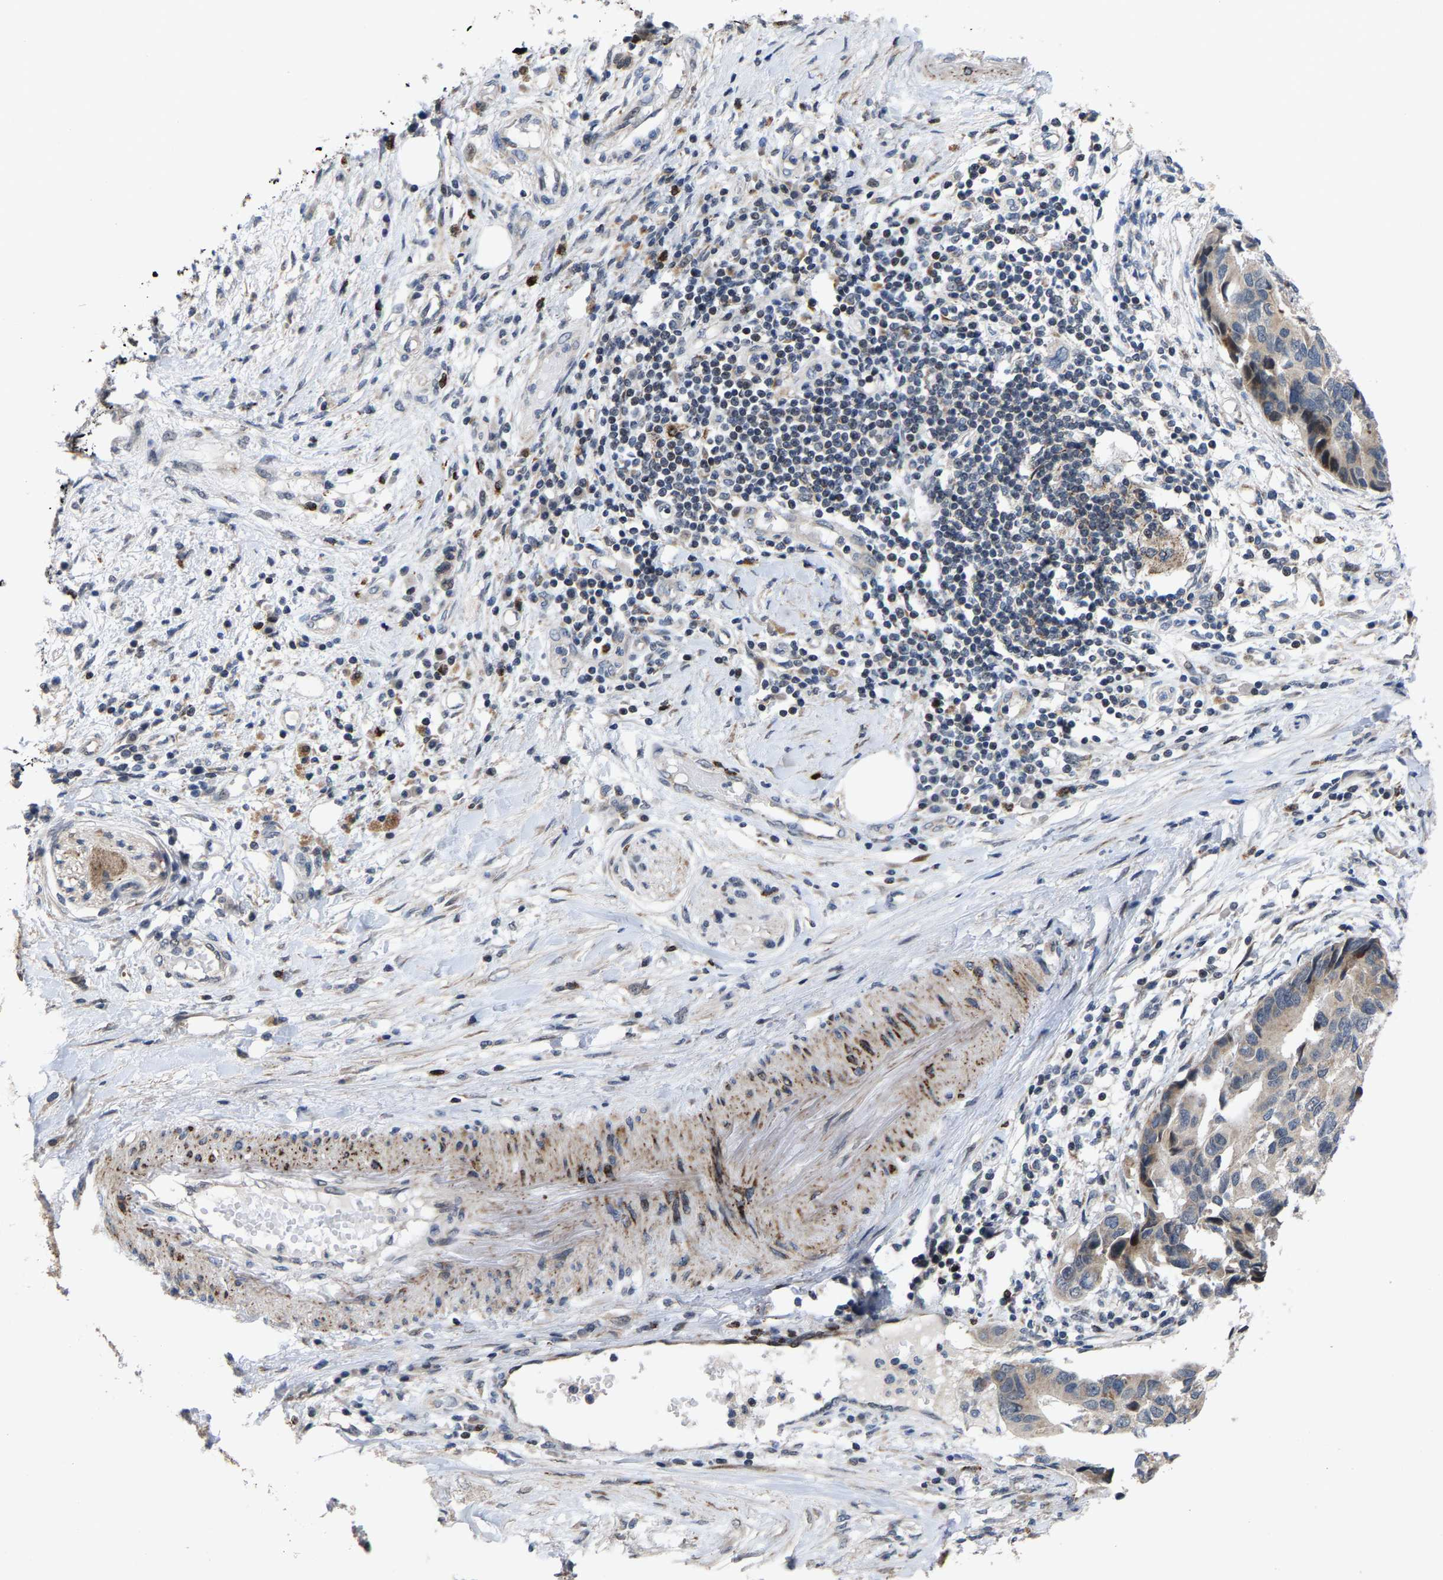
{"staining": {"intensity": "weak", "quantity": "25%-75%", "location": "cytoplasmic/membranous"}, "tissue": "pancreatic cancer", "cell_type": "Tumor cells", "image_type": "cancer", "snomed": [{"axis": "morphology", "description": "Adenocarcinoma, NOS"}, {"axis": "topography", "description": "Pancreas"}], "caption": "The image reveals immunohistochemical staining of pancreatic cancer. There is weak cytoplasmic/membranous staining is appreciated in approximately 25%-75% of tumor cells.", "gene": "TDRKH", "patient": {"sex": "female", "age": 56}}